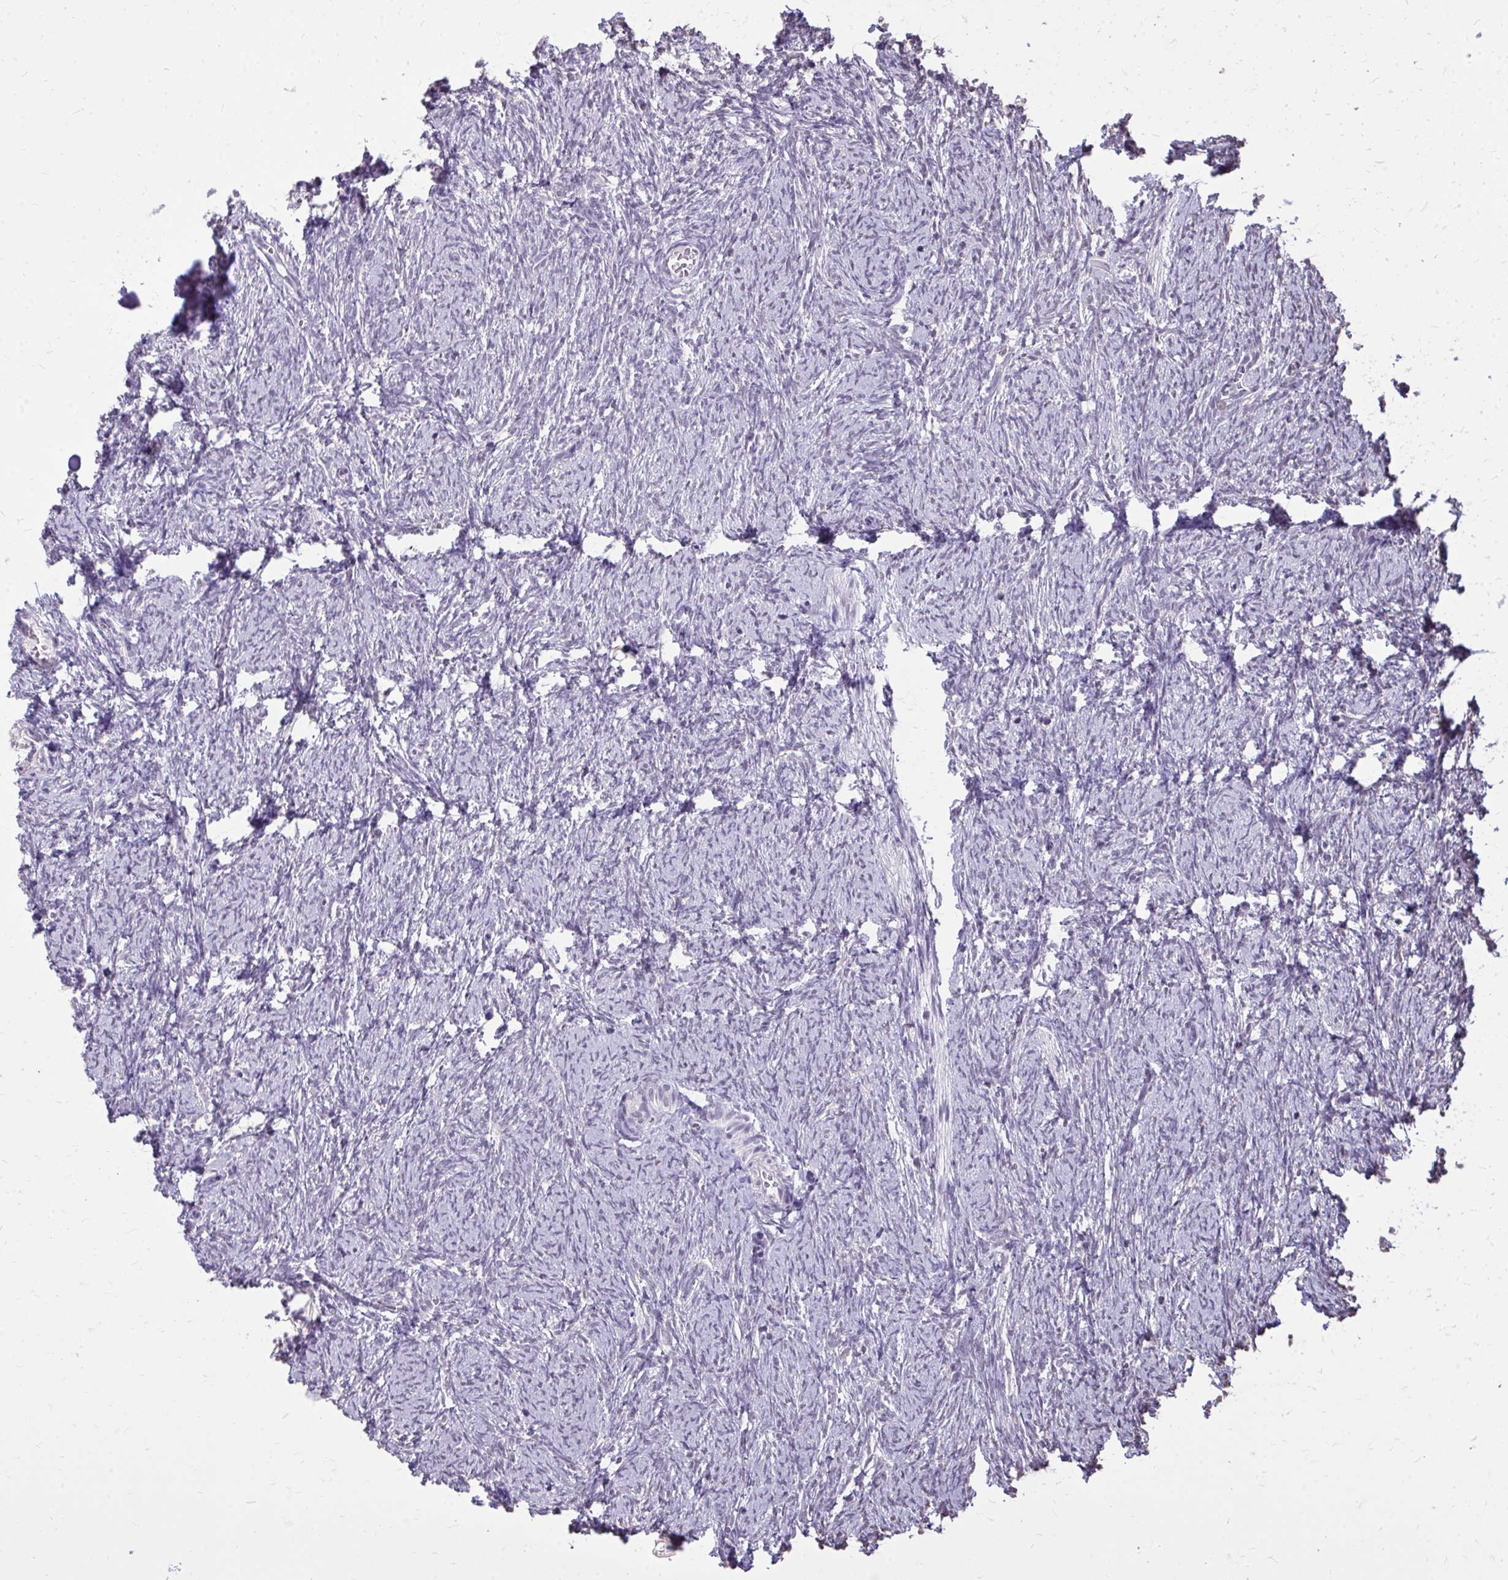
{"staining": {"intensity": "negative", "quantity": "none", "location": "none"}, "tissue": "ovary", "cell_type": "Follicle cells", "image_type": "normal", "snomed": [{"axis": "morphology", "description": "Normal tissue, NOS"}, {"axis": "topography", "description": "Ovary"}], "caption": "Immunohistochemistry of benign ovary demonstrates no staining in follicle cells.", "gene": "AKAP5", "patient": {"sex": "female", "age": 41}}